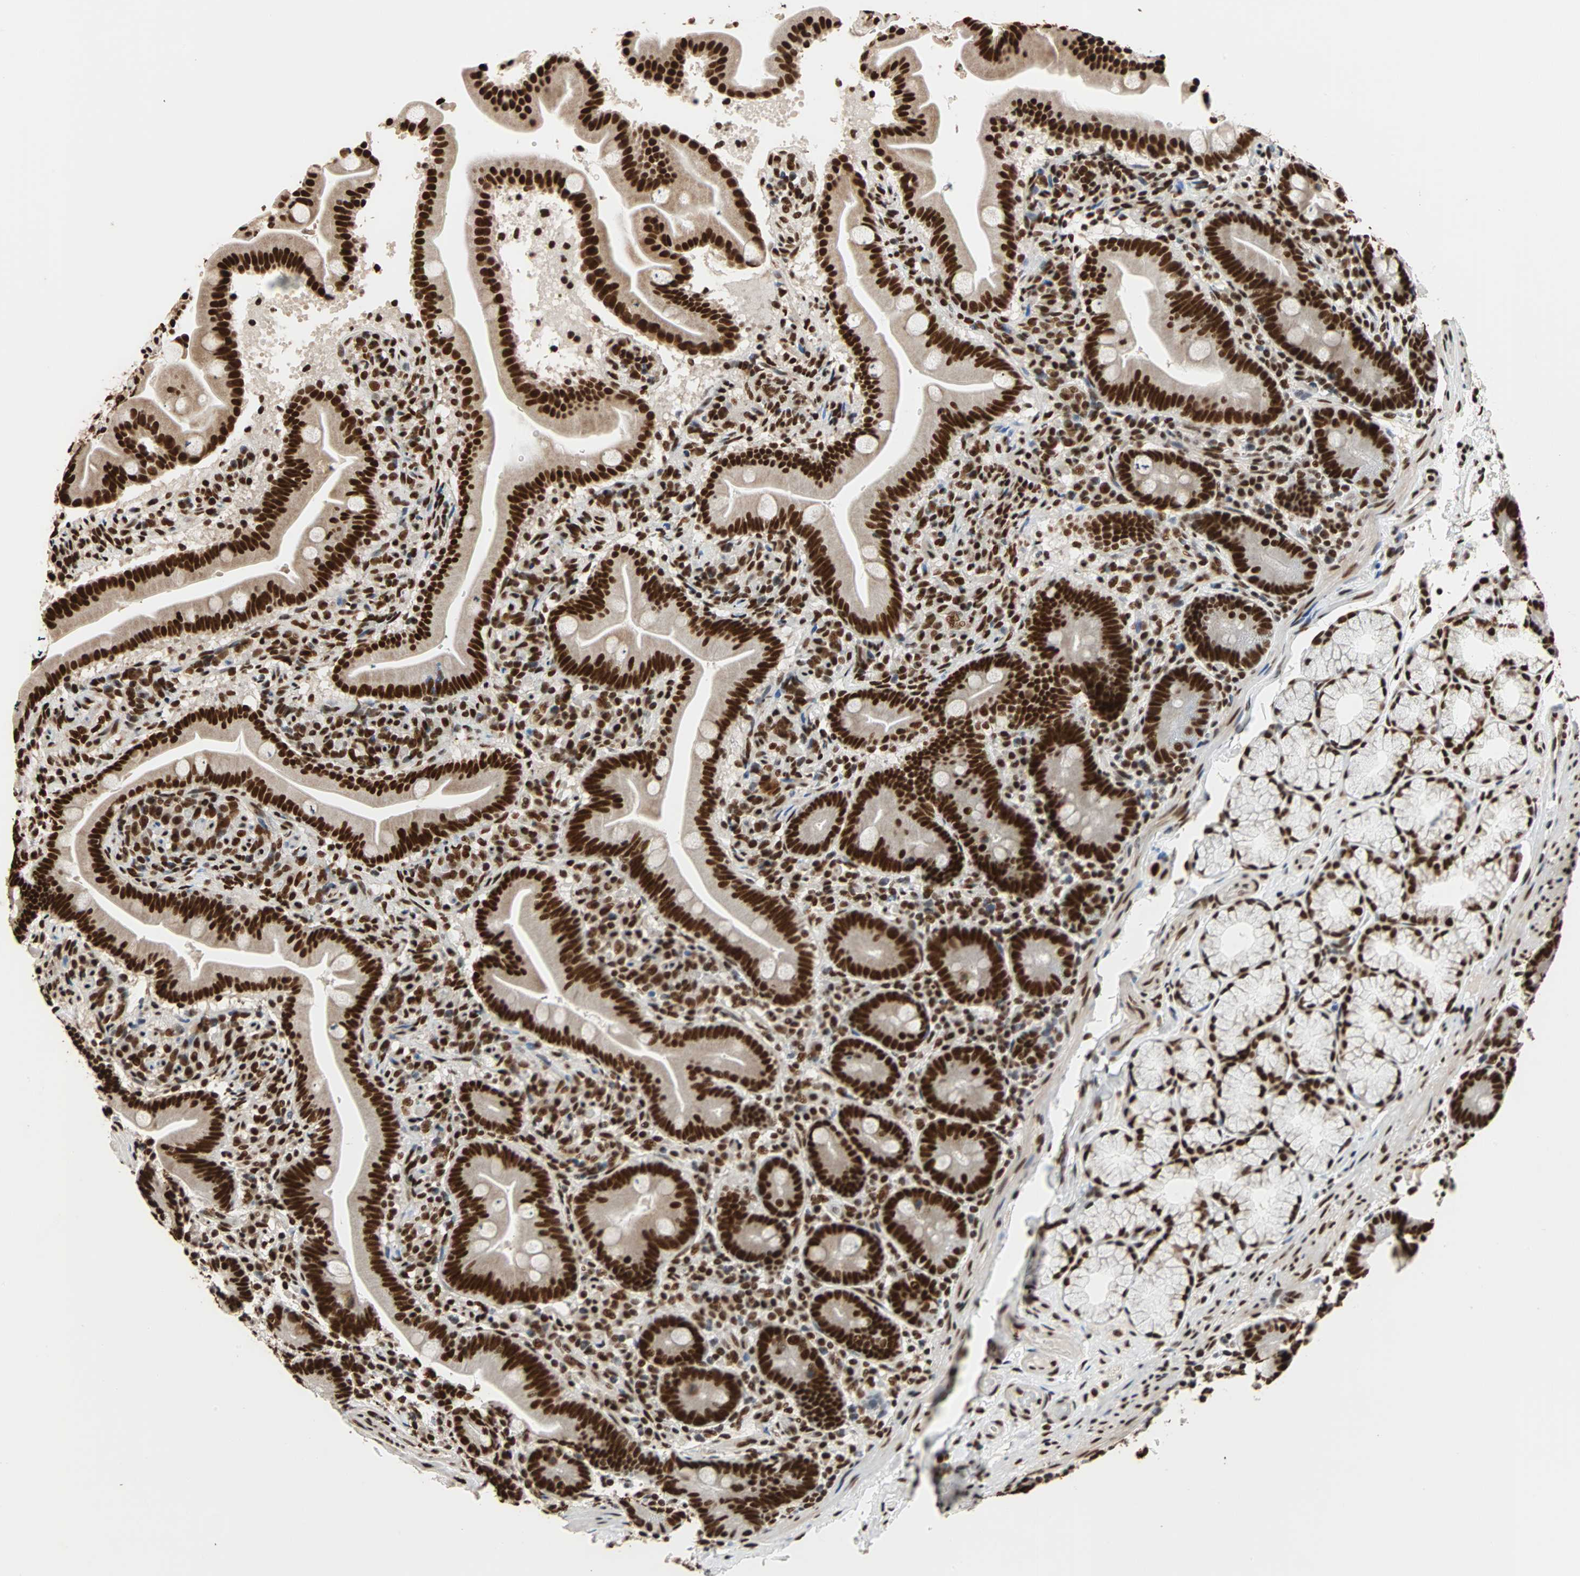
{"staining": {"intensity": "strong", "quantity": ">75%", "location": "nuclear"}, "tissue": "duodenum", "cell_type": "Glandular cells", "image_type": "normal", "snomed": [{"axis": "morphology", "description": "Normal tissue, NOS"}, {"axis": "topography", "description": "Duodenum"}], "caption": "Duodenum stained with a brown dye exhibits strong nuclear positive positivity in approximately >75% of glandular cells.", "gene": "ILF2", "patient": {"sex": "male", "age": 54}}